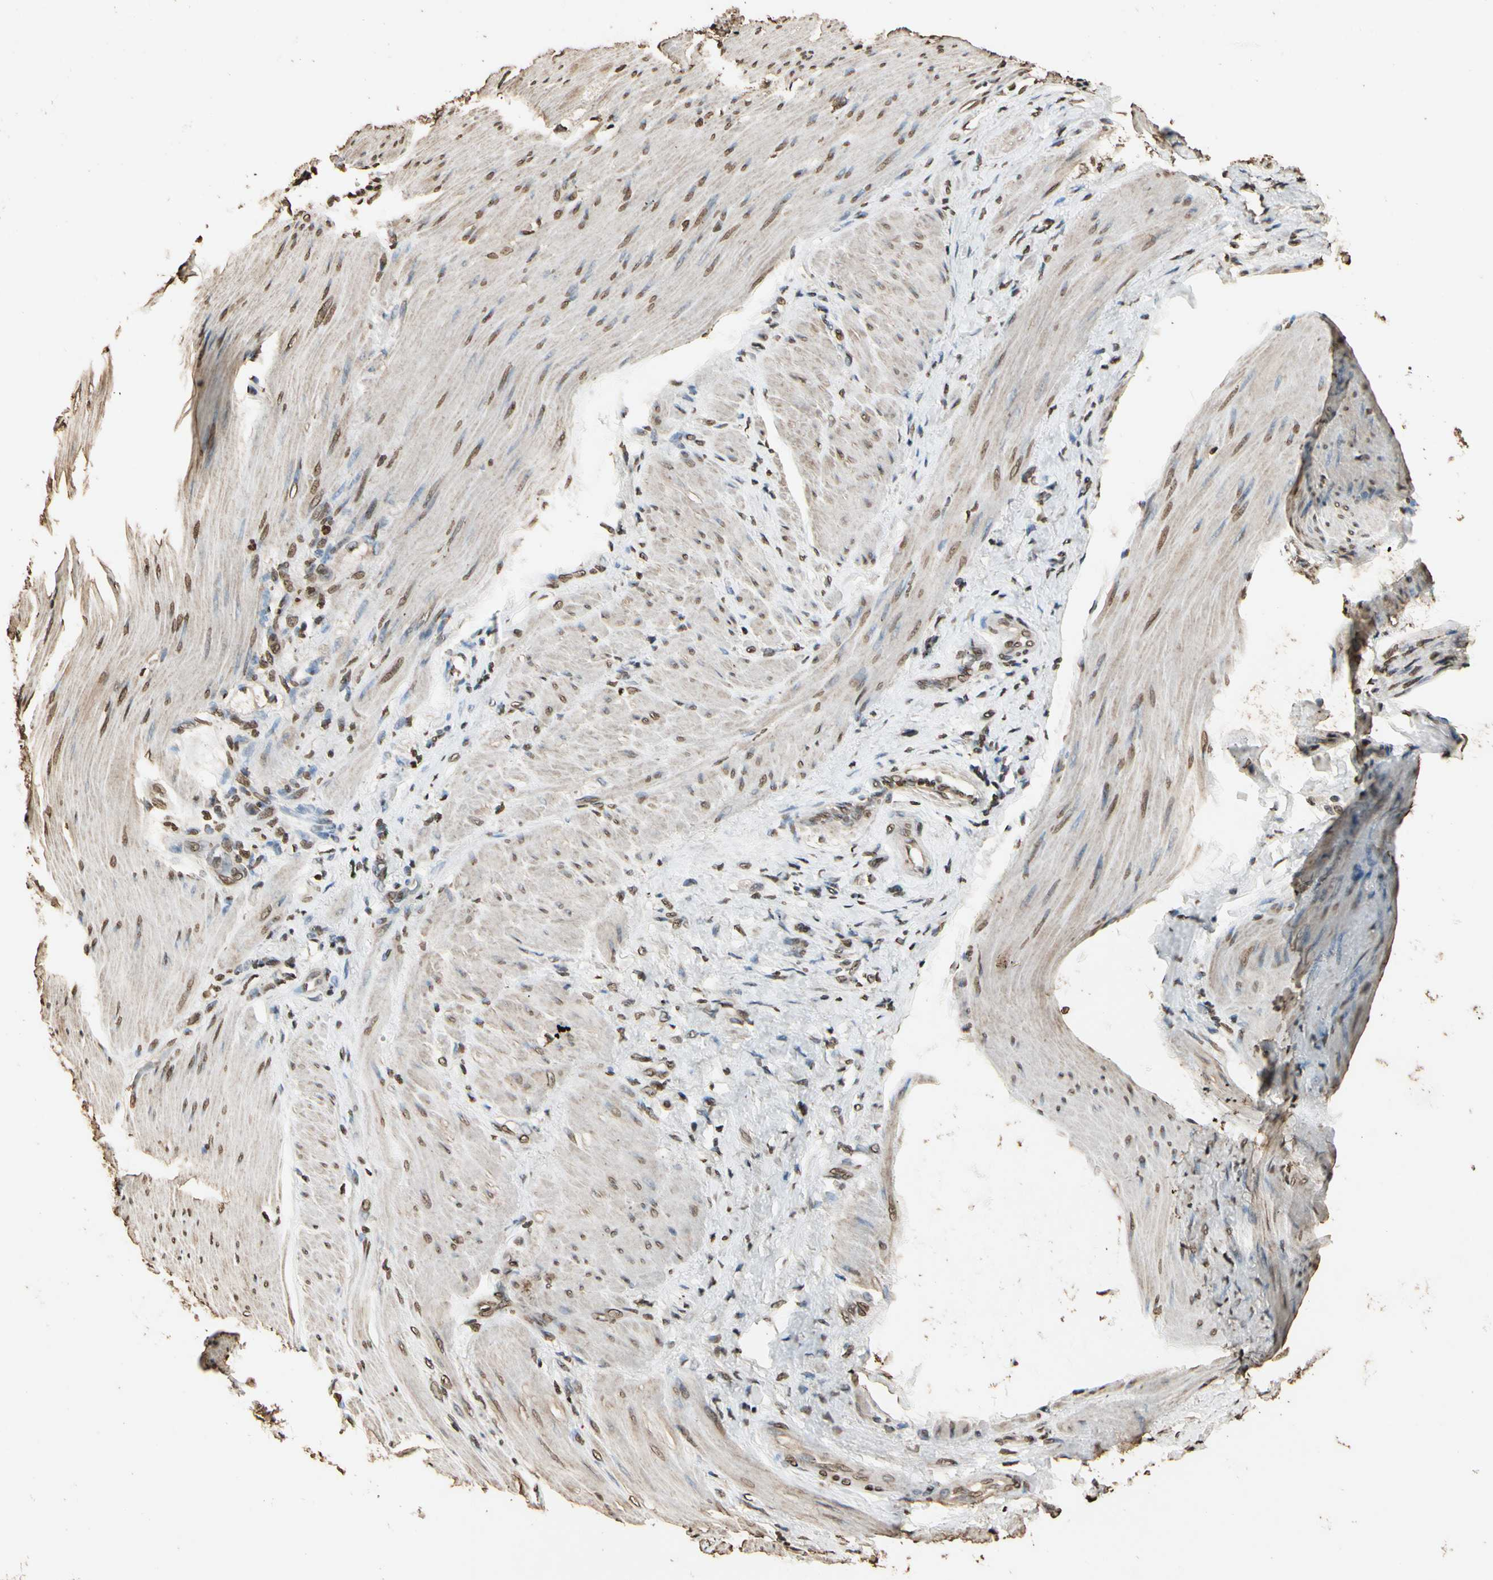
{"staining": {"intensity": "weak", "quantity": "<25%", "location": "nuclear"}, "tissue": "stomach cancer", "cell_type": "Tumor cells", "image_type": "cancer", "snomed": [{"axis": "morphology", "description": "Adenocarcinoma, NOS"}, {"axis": "topography", "description": "Stomach"}], "caption": "Immunohistochemical staining of human stomach adenocarcinoma demonstrates no significant positivity in tumor cells.", "gene": "TOP1", "patient": {"sex": "male", "age": 82}}